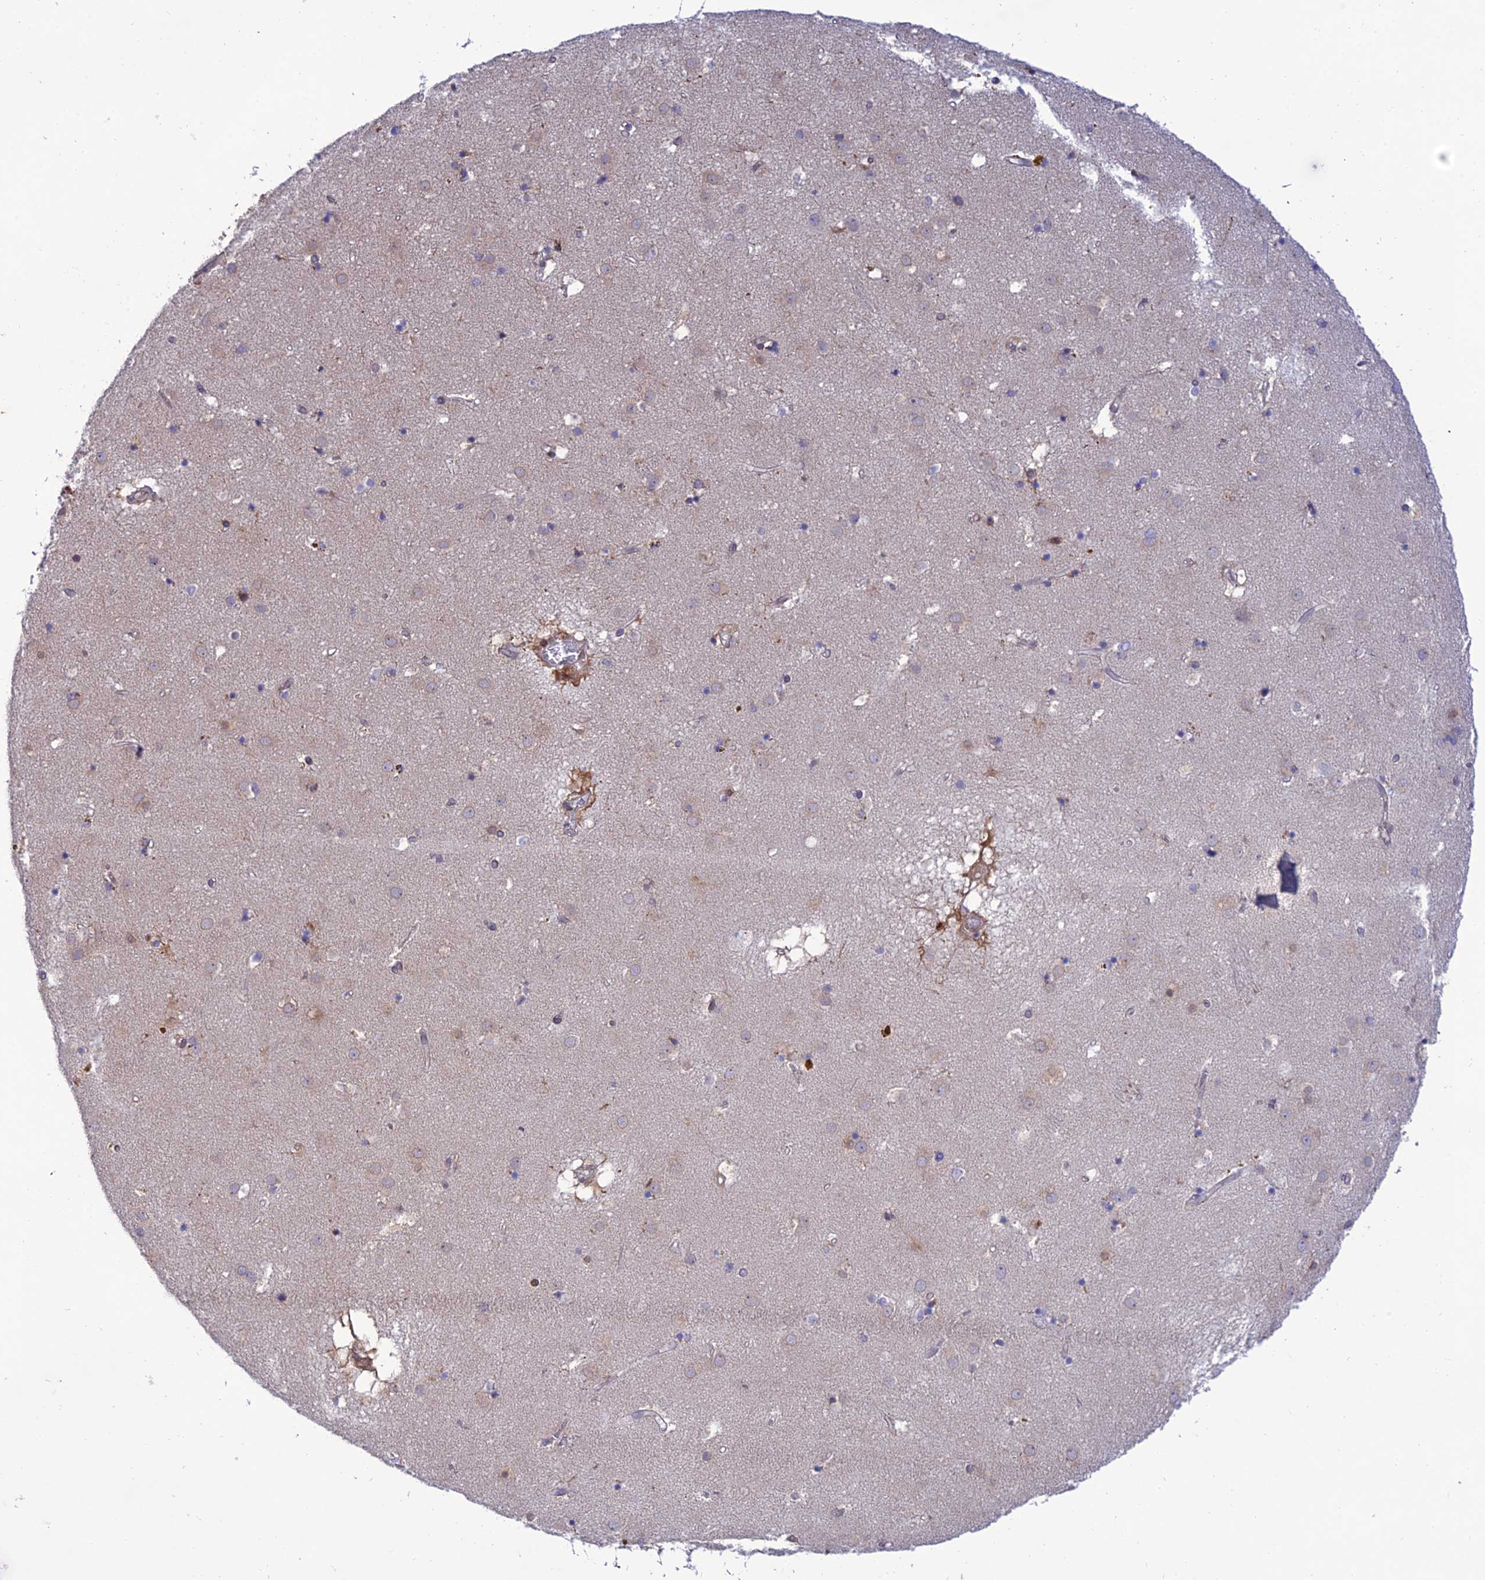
{"staining": {"intensity": "negative", "quantity": "none", "location": "none"}, "tissue": "caudate", "cell_type": "Glial cells", "image_type": "normal", "snomed": [{"axis": "morphology", "description": "Normal tissue, NOS"}, {"axis": "topography", "description": "Lateral ventricle wall"}], "caption": "A high-resolution photomicrograph shows IHC staining of benign caudate, which demonstrates no significant expression in glial cells.", "gene": "FAM76A", "patient": {"sex": "male", "age": 70}}